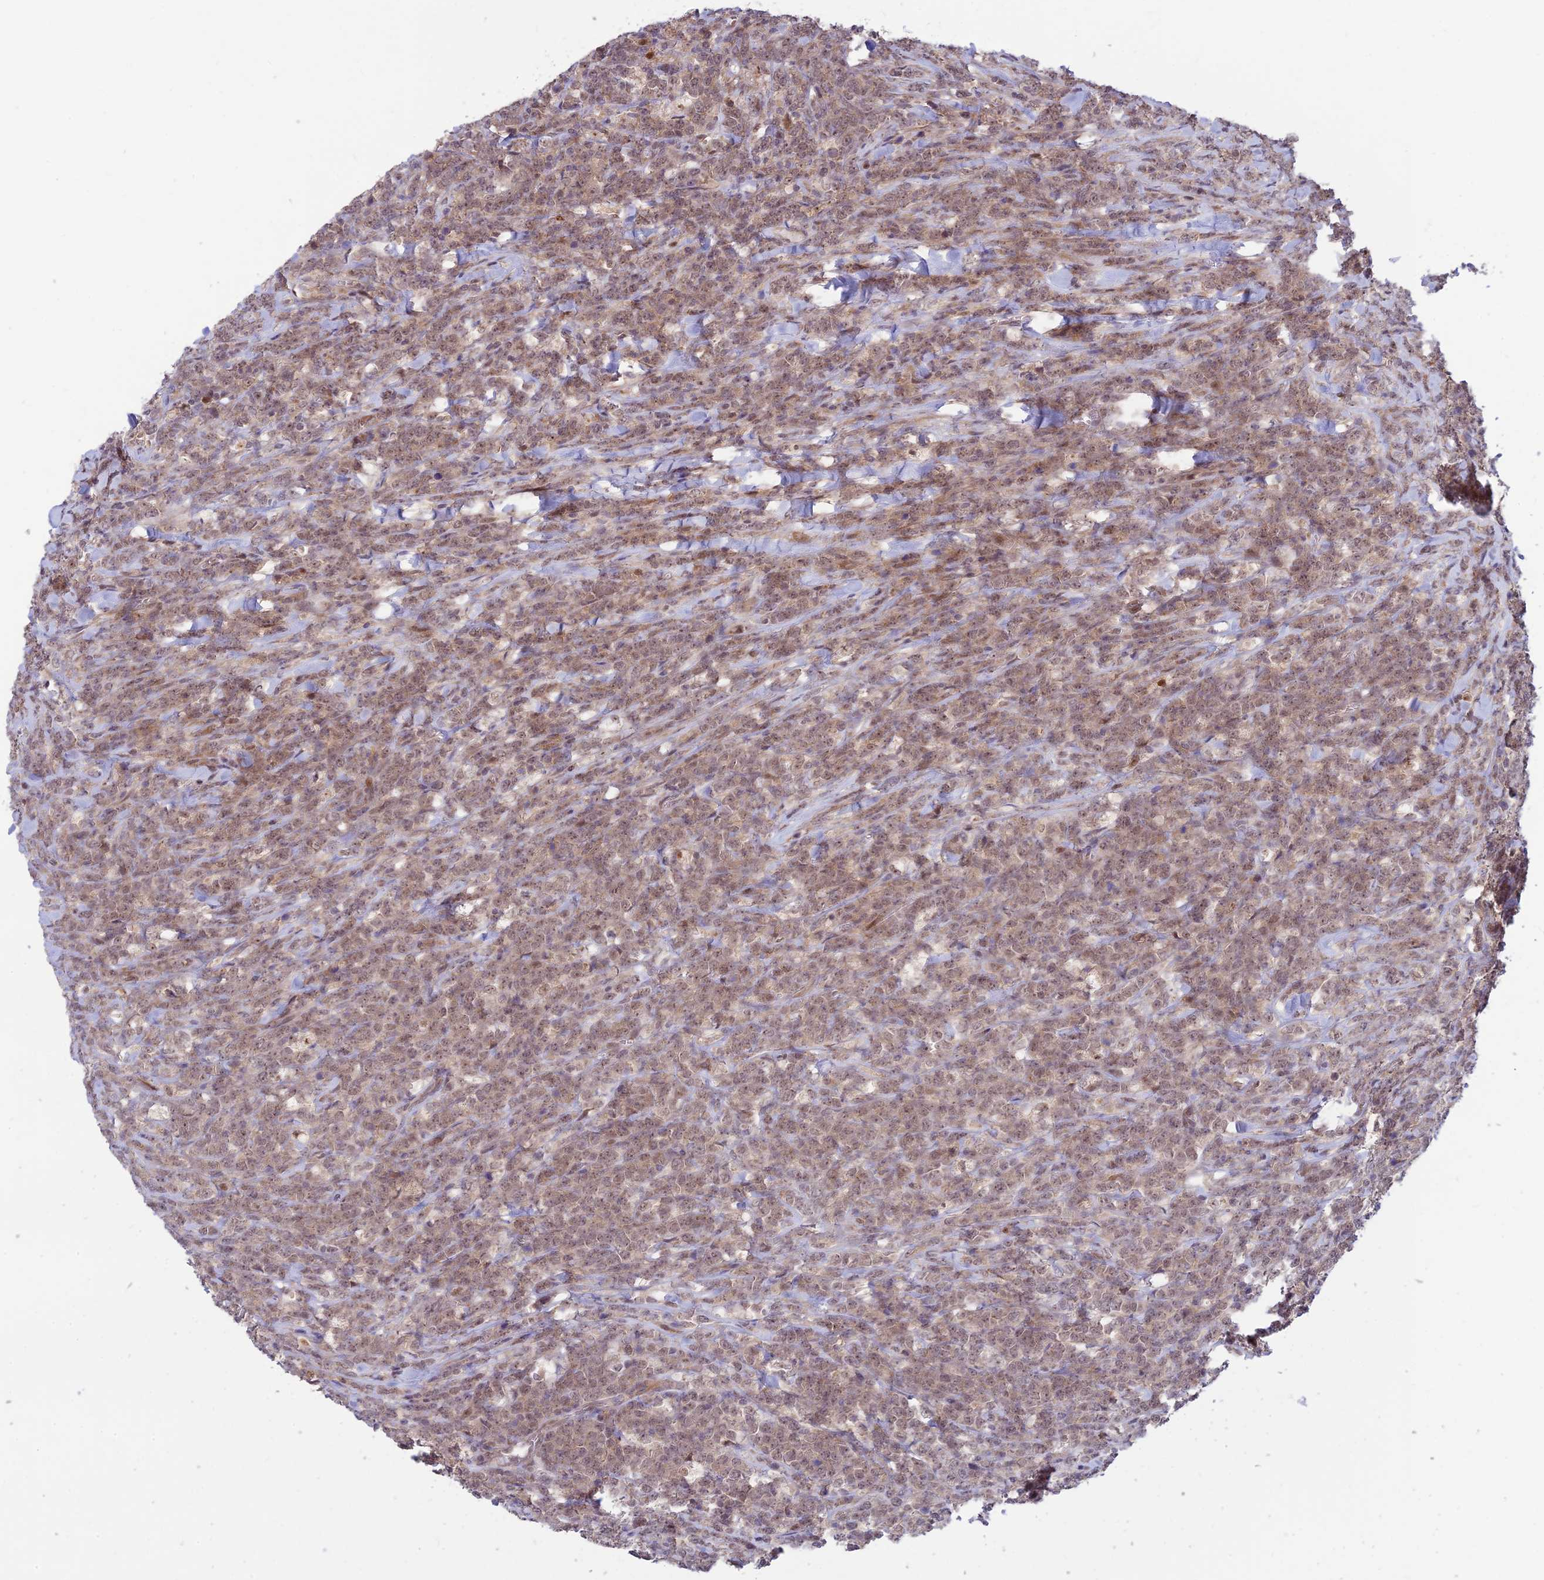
{"staining": {"intensity": "weak", "quantity": ">75%", "location": "nuclear"}, "tissue": "lymphoma", "cell_type": "Tumor cells", "image_type": "cancer", "snomed": [{"axis": "morphology", "description": "Malignant lymphoma, non-Hodgkin's type, High grade"}, {"axis": "topography", "description": "Small intestine"}], "caption": "Immunohistochemistry (IHC) of lymphoma reveals low levels of weak nuclear expression in approximately >75% of tumor cells.", "gene": "ASPDH", "patient": {"sex": "male", "age": 8}}